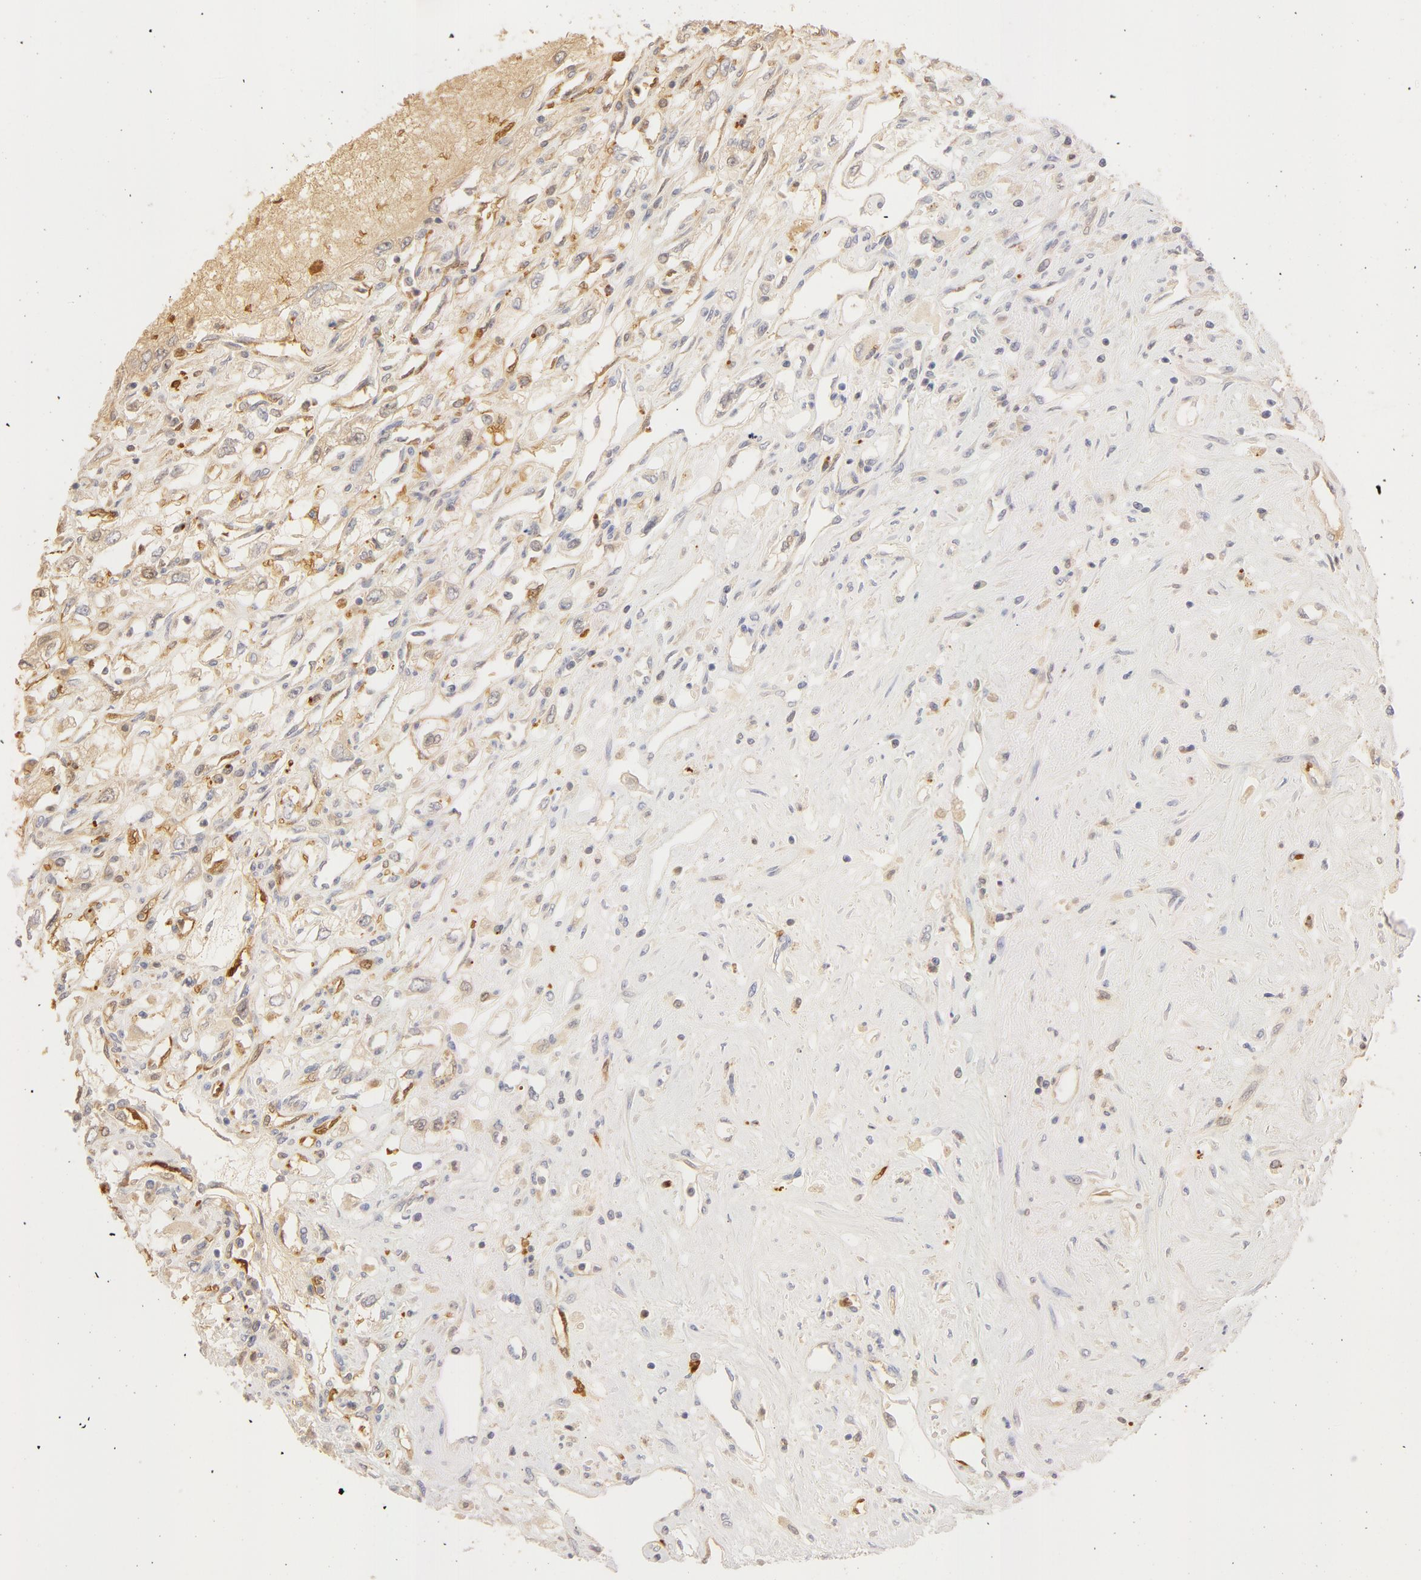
{"staining": {"intensity": "weak", "quantity": "25%-75%", "location": "nuclear"}, "tissue": "renal cancer", "cell_type": "Tumor cells", "image_type": "cancer", "snomed": [{"axis": "morphology", "description": "Adenocarcinoma, NOS"}, {"axis": "topography", "description": "Kidney"}], "caption": "Human renal cancer (adenocarcinoma) stained with a brown dye exhibits weak nuclear positive staining in about 25%-75% of tumor cells.", "gene": "CA2", "patient": {"sex": "male", "age": 57}}